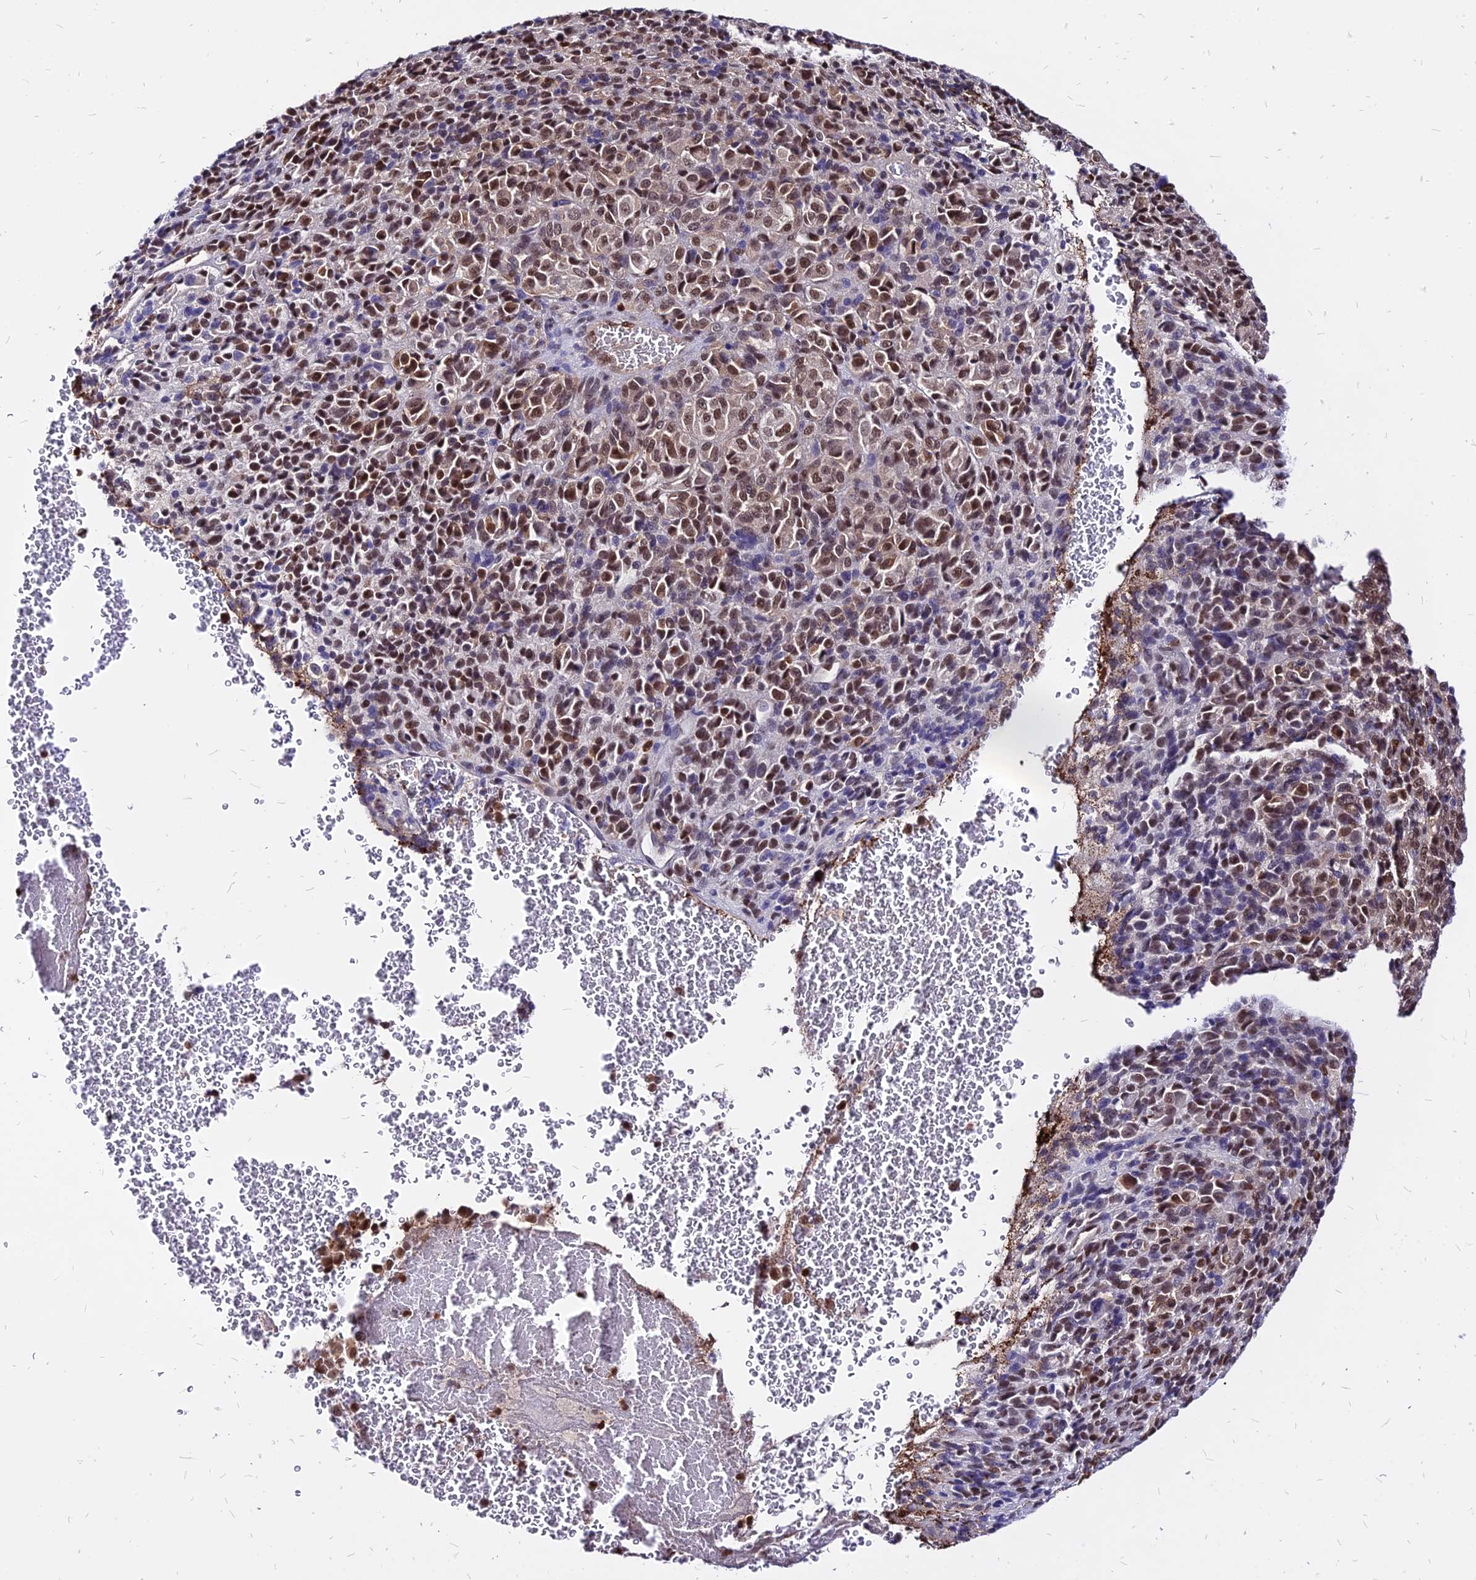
{"staining": {"intensity": "moderate", "quantity": "25%-75%", "location": "nuclear"}, "tissue": "melanoma", "cell_type": "Tumor cells", "image_type": "cancer", "snomed": [{"axis": "morphology", "description": "Malignant melanoma, Metastatic site"}, {"axis": "topography", "description": "Brain"}], "caption": "DAB (3,3'-diaminobenzidine) immunohistochemical staining of malignant melanoma (metastatic site) displays moderate nuclear protein positivity in about 25%-75% of tumor cells.", "gene": "PAXX", "patient": {"sex": "female", "age": 56}}